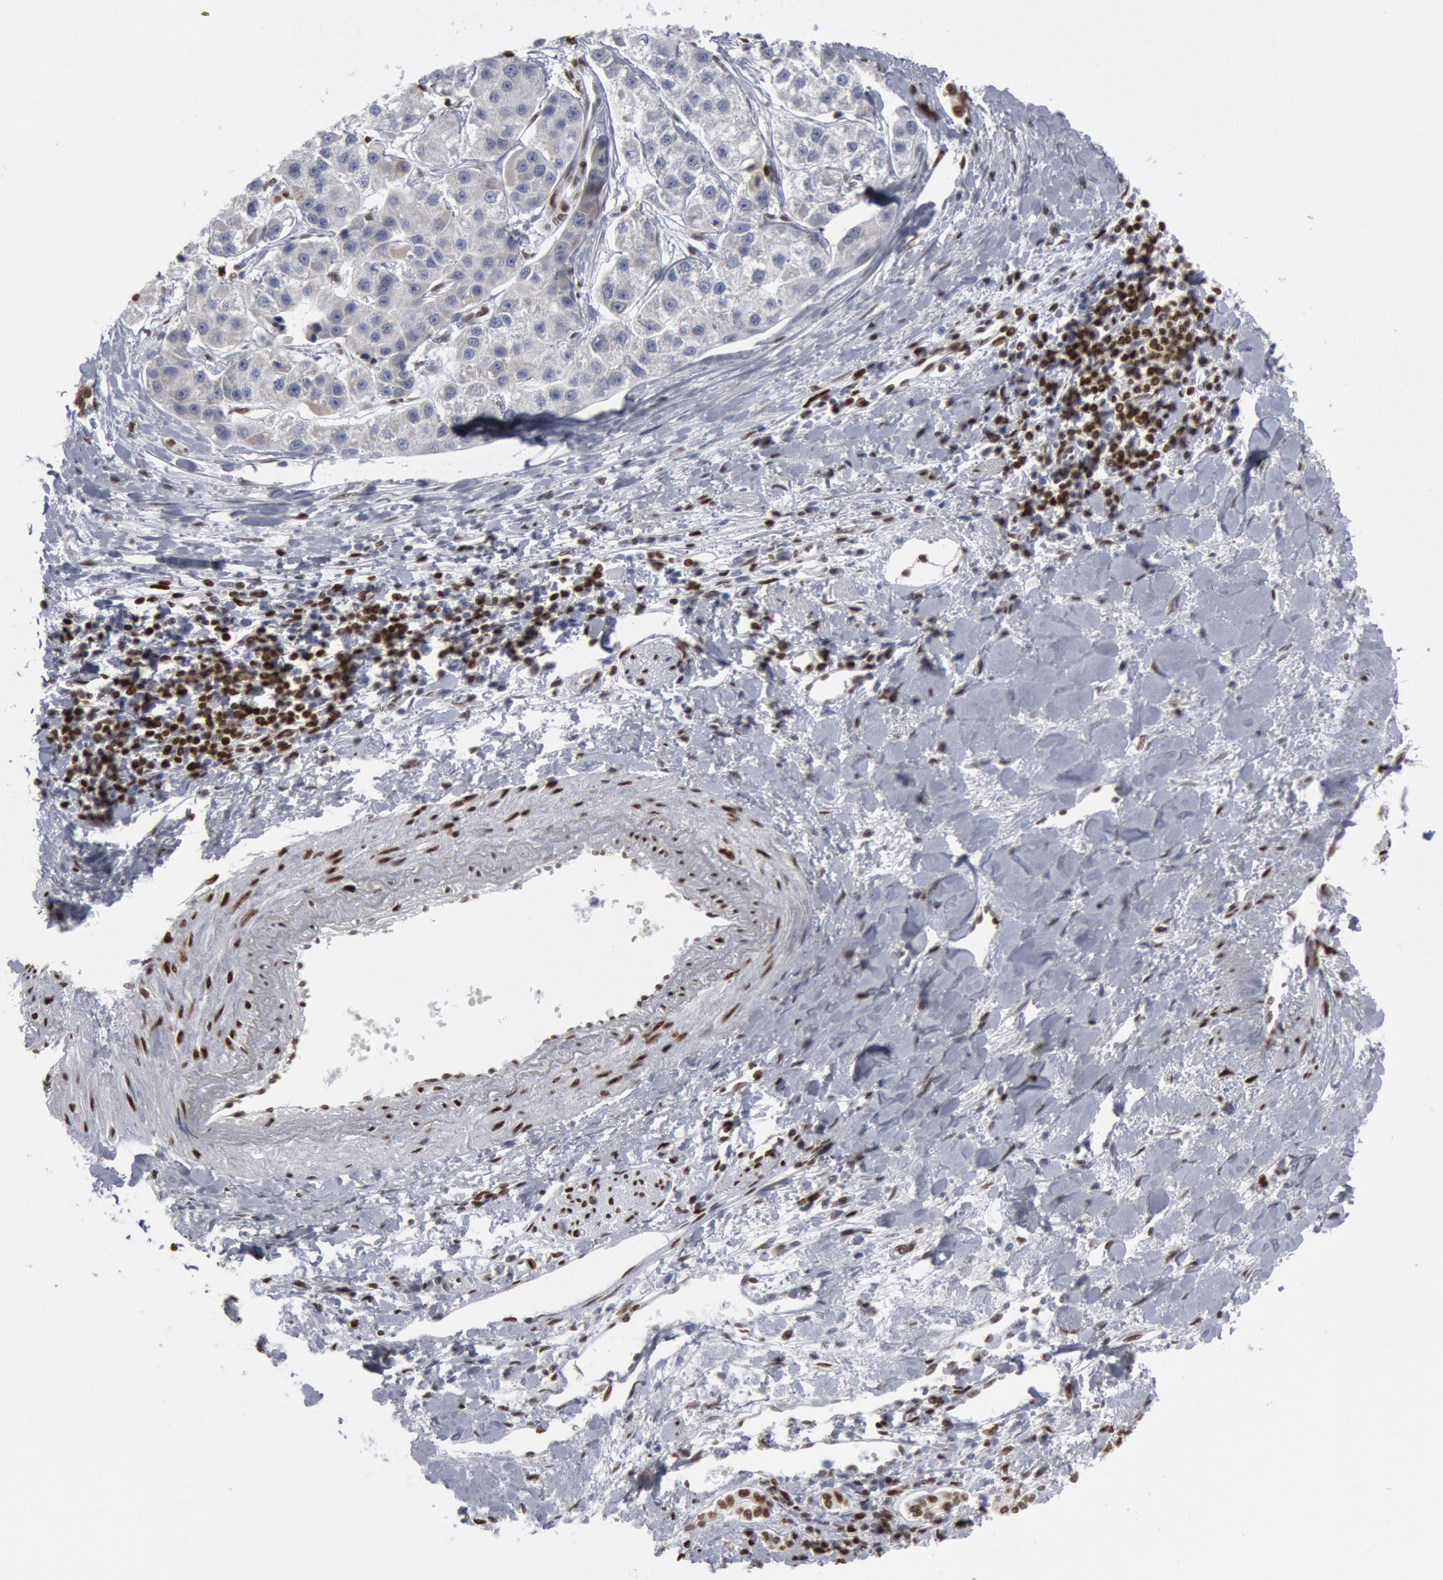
{"staining": {"intensity": "negative", "quantity": "none", "location": "none"}, "tissue": "liver cancer", "cell_type": "Tumor cells", "image_type": "cancer", "snomed": [{"axis": "morphology", "description": "Carcinoma, Hepatocellular, NOS"}, {"axis": "topography", "description": "Liver"}], "caption": "The photomicrograph displays no significant expression in tumor cells of hepatocellular carcinoma (liver).", "gene": "MECP2", "patient": {"sex": "female", "age": 85}}